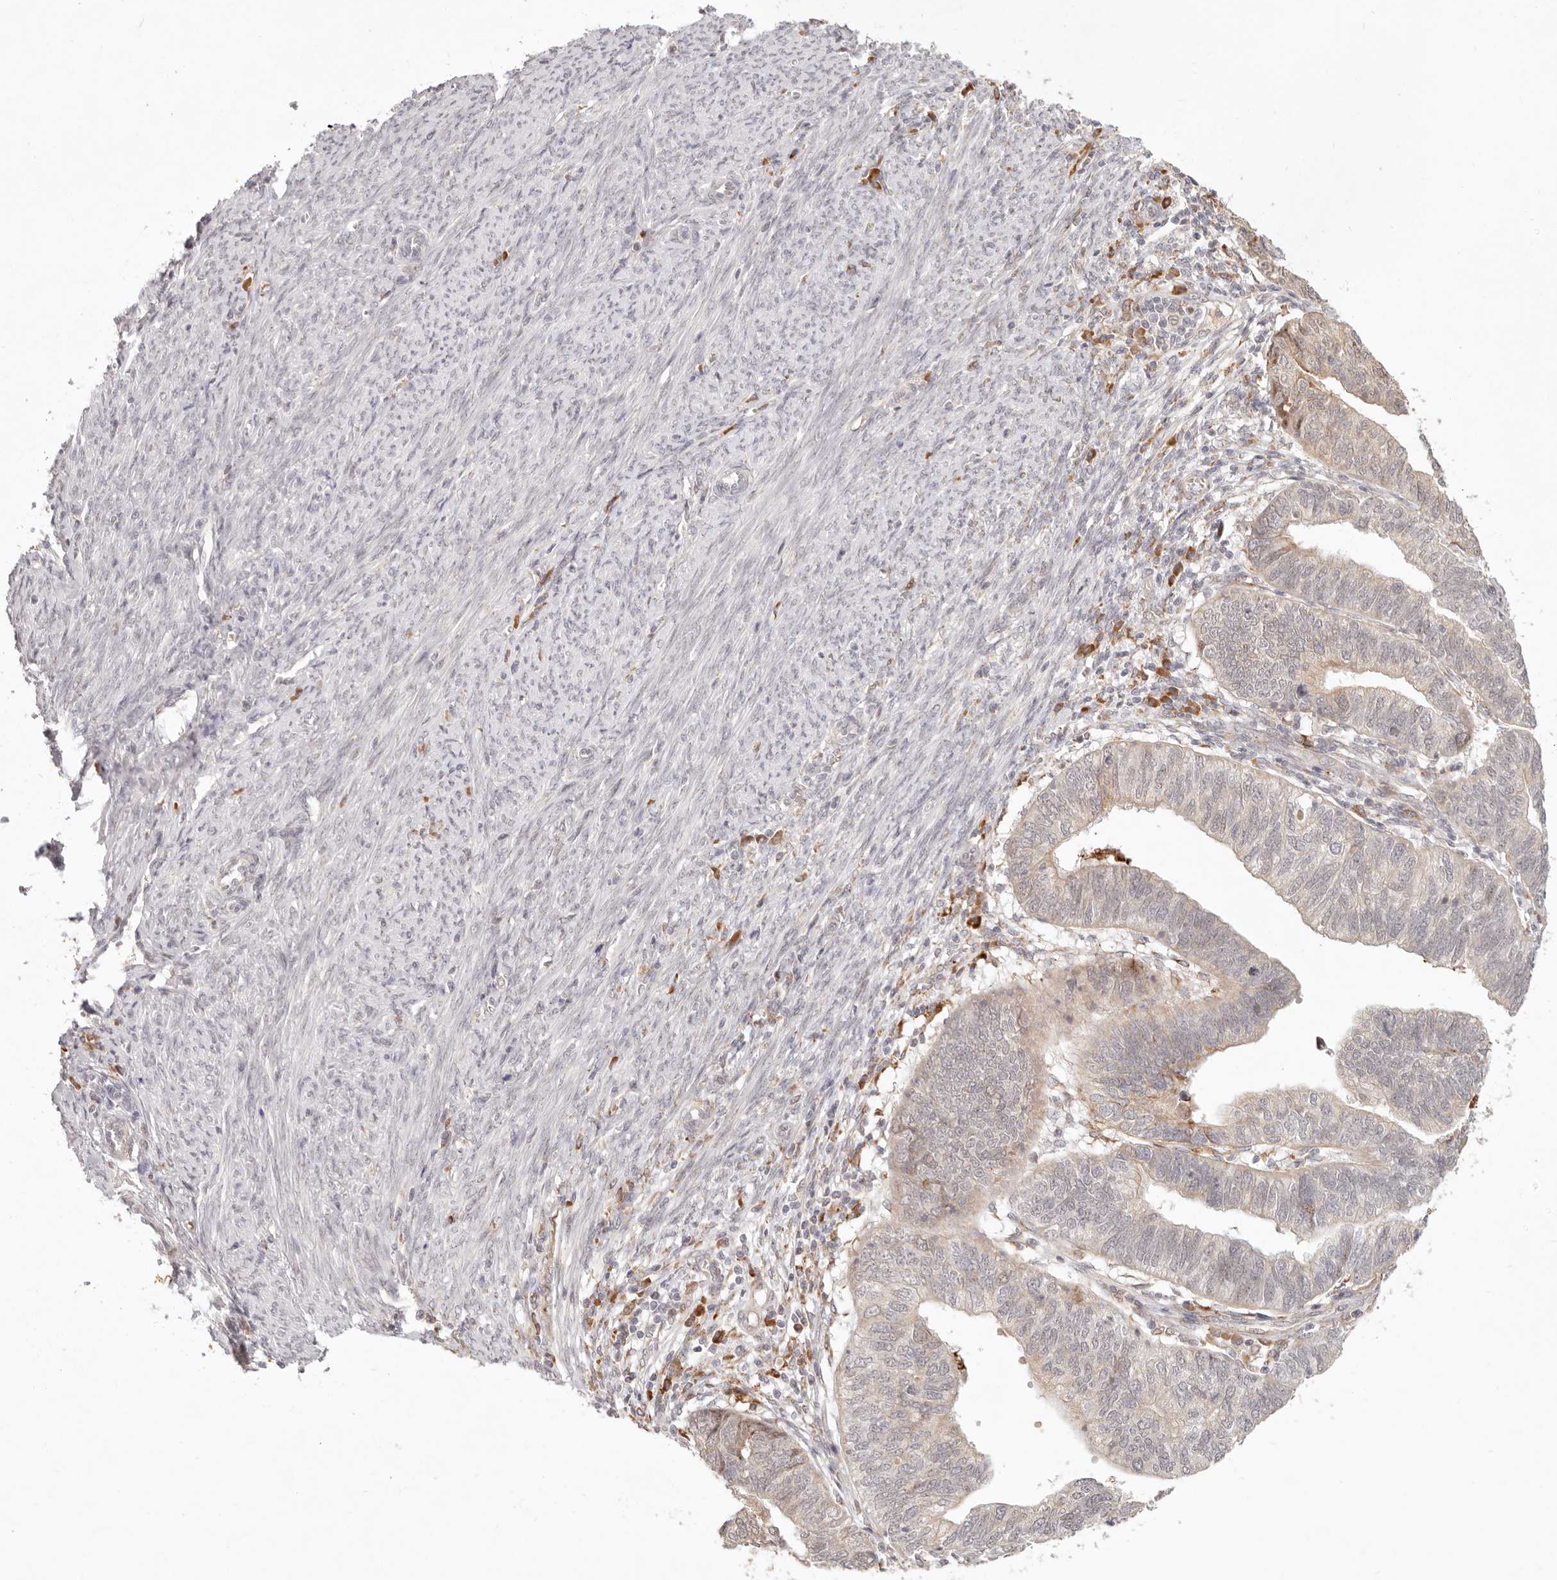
{"staining": {"intensity": "weak", "quantity": "<25%", "location": "cytoplasmic/membranous"}, "tissue": "endometrial cancer", "cell_type": "Tumor cells", "image_type": "cancer", "snomed": [{"axis": "morphology", "description": "Adenocarcinoma, NOS"}, {"axis": "topography", "description": "Uterus"}], "caption": "This photomicrograph is of adenocarcinoma (endometrial) stained with immunohistochemistry to label a protein in brown with the nuclei are counter-stained blue. There is no positivity in tumor cells.", "gene": "C1orf127", "patient": {"sex": "female", "age": 77}}